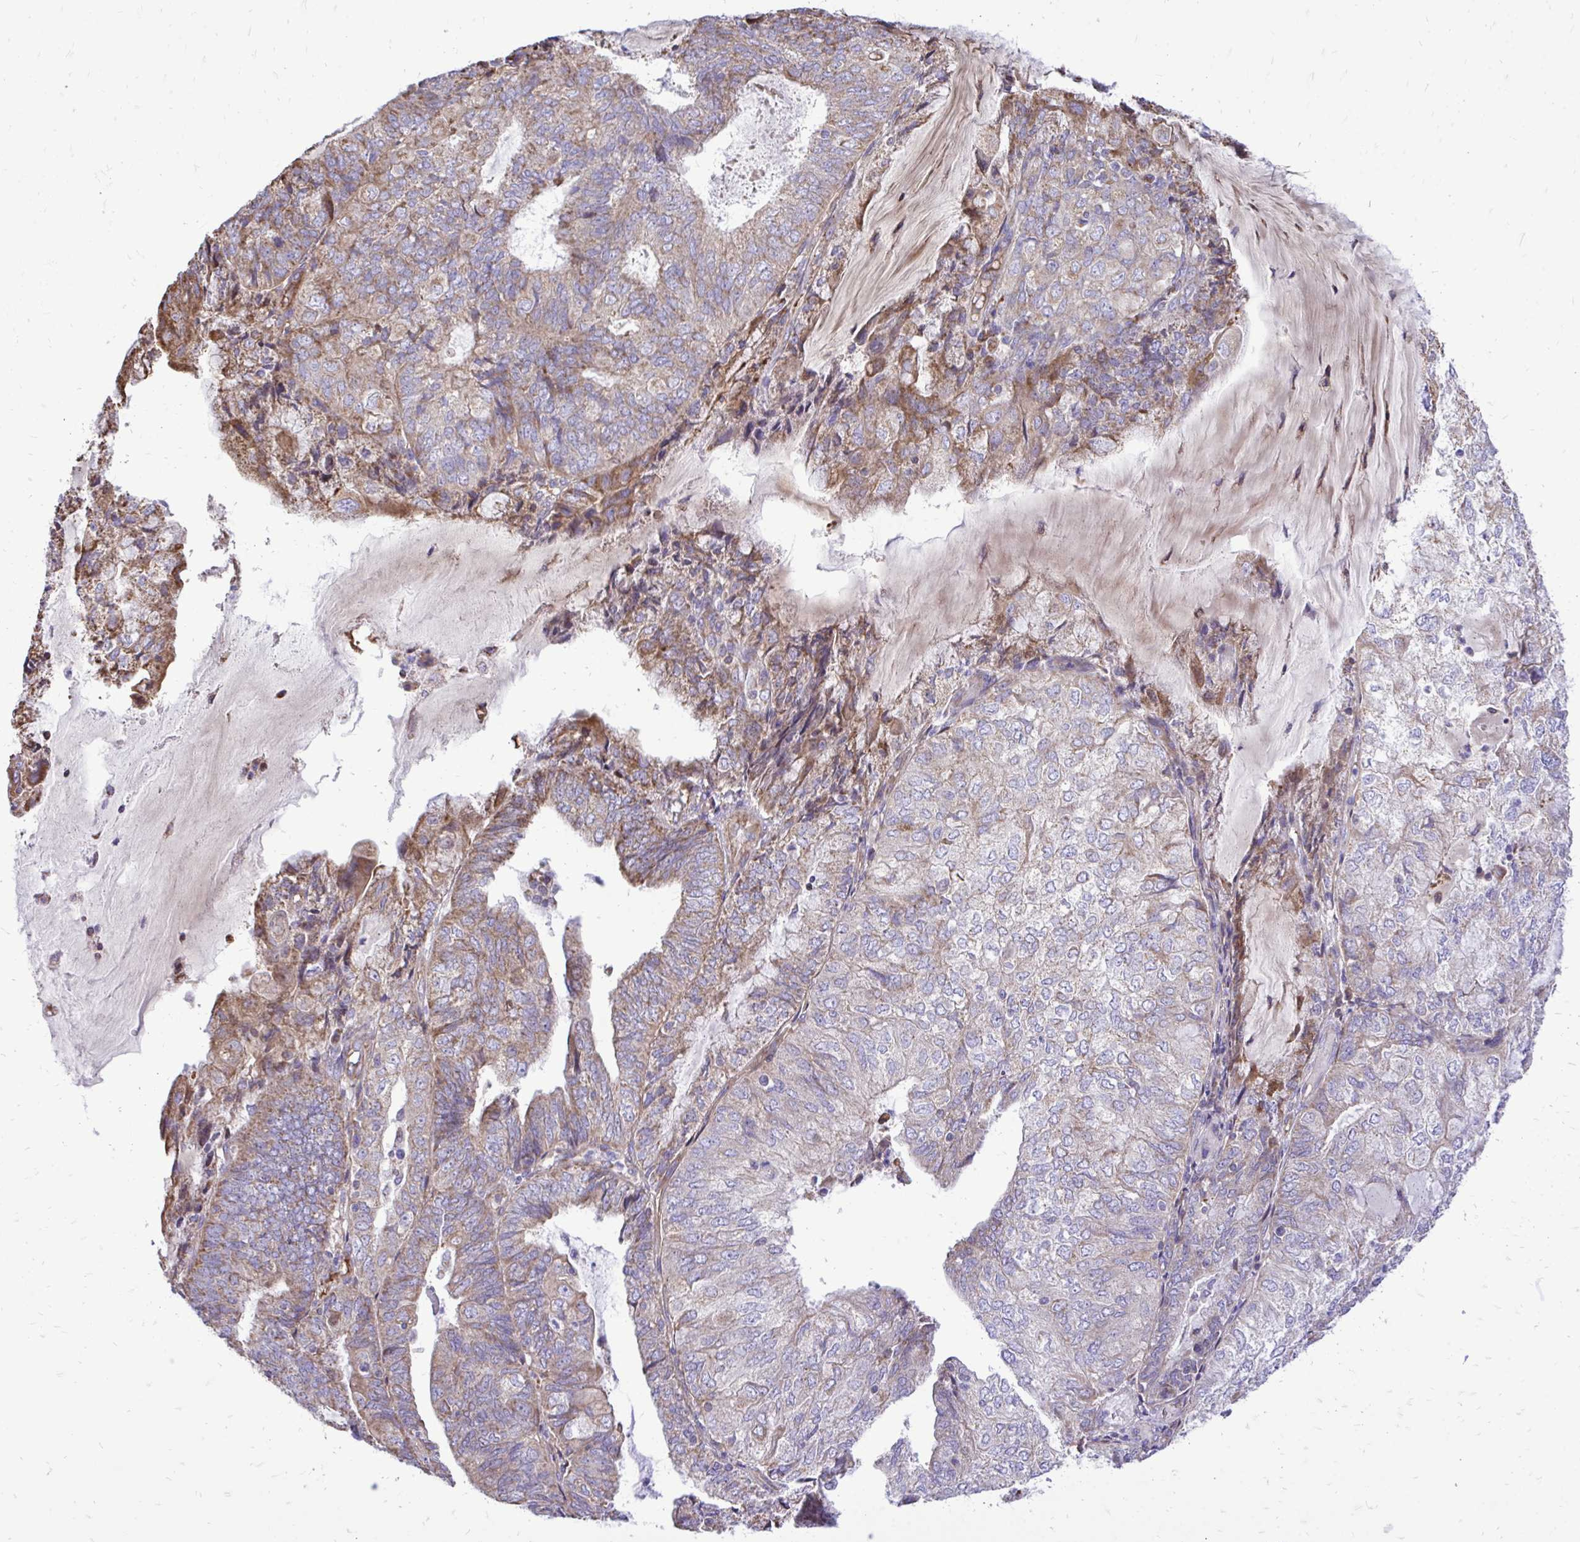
{"staining": {"intensity": "moderate", "quantity": "<25%", "location": "cytoplasmic/membranous"}, "tissue": "endometrial cancer", "cell_type": "Tumor cells", "image_type": "cancer", "snomed": [{"axis": "morphology", "description": "Adenocarcinoma, NOS"}, {"axis": "topography", "description": "Endometrium"}], "caption": "Protein expression analysis of adenocarcinoma (endometrial) displays moderate cytoplasmic/membranous staining in about <25% of tumor cells.", "gene": "ATP13A2", "patient": {"sex": "female", "age": 81}}